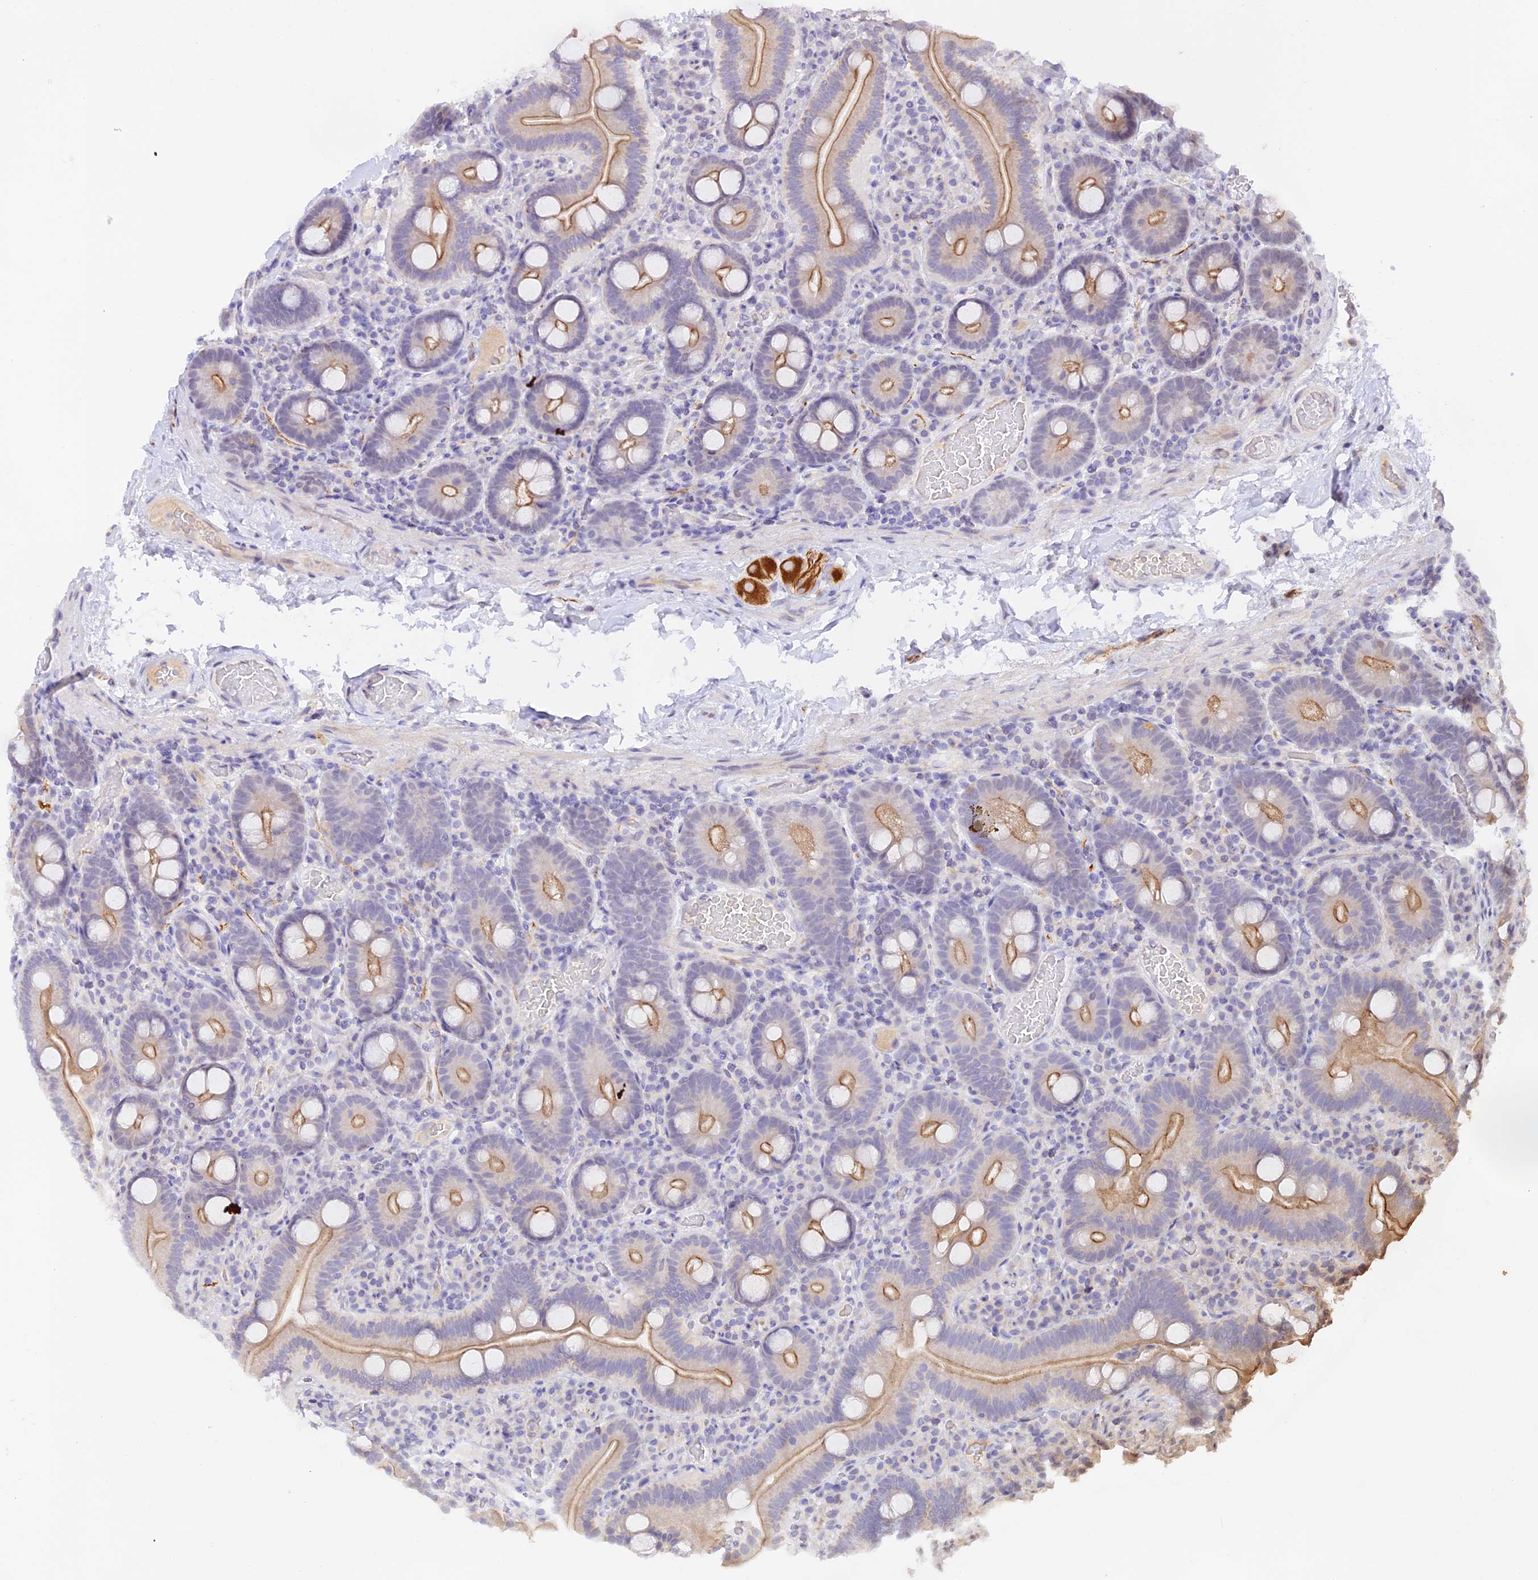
{"staining": {"intensity": "weak", "quantity": ">75%", "location": "cytoplasmic/membranous"}, "tissue": "duodenum", "cell_type": "Glandular cells", "image_type": "normal", "snomed": [{"axis": "morphology", "description": "Normal tissue, NOS"}, {"axis": "topography", "description": "Duodenum"}], "caption": "Weak cytoplasmic/membranous protein expression is present in about >75% of glandular cells in duodenum.", "gene": "CAMSAP3", "patient": {"sex": "male", "age": 55}}